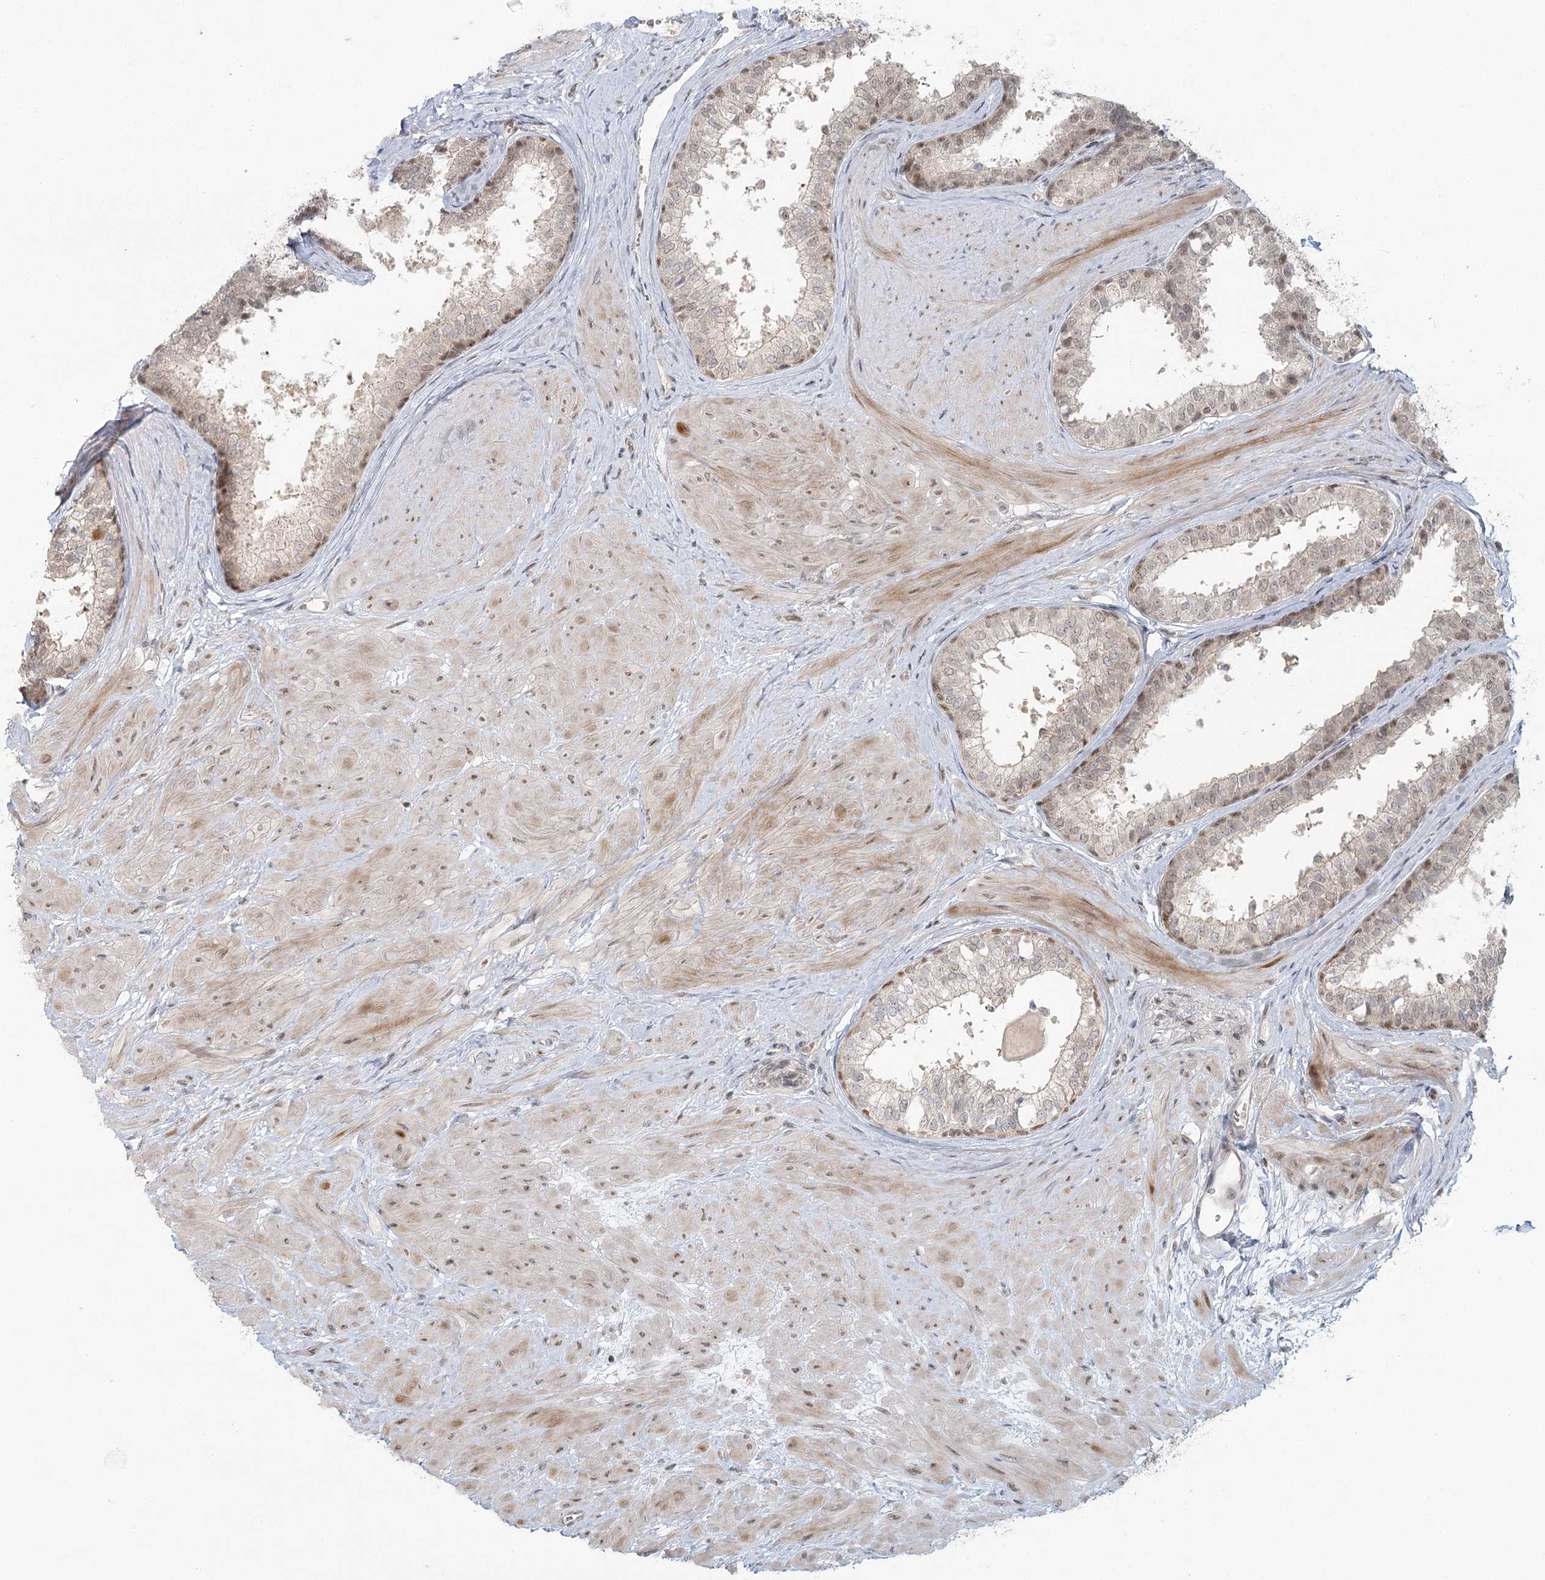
{"staining": {"intensity": "moderate", "quantity": "25%-75%", "location": "nuclear"}, "tissue": "prostate", "cell_type": "Glandular cells", "image_type": "normal", "snomed": [{"axis": "morphology", "description": "Normal tissue, NOS"}, {"axis": "topography", "description": "Prostate"}], "caption": "IHC (DAB) staining of benign prostate exhibits moderate nuclear protein staining in about 25%-75% of glandular cells.", "gene": "R3HCC1L", "patient": {"sex": "male", "age": 48}}